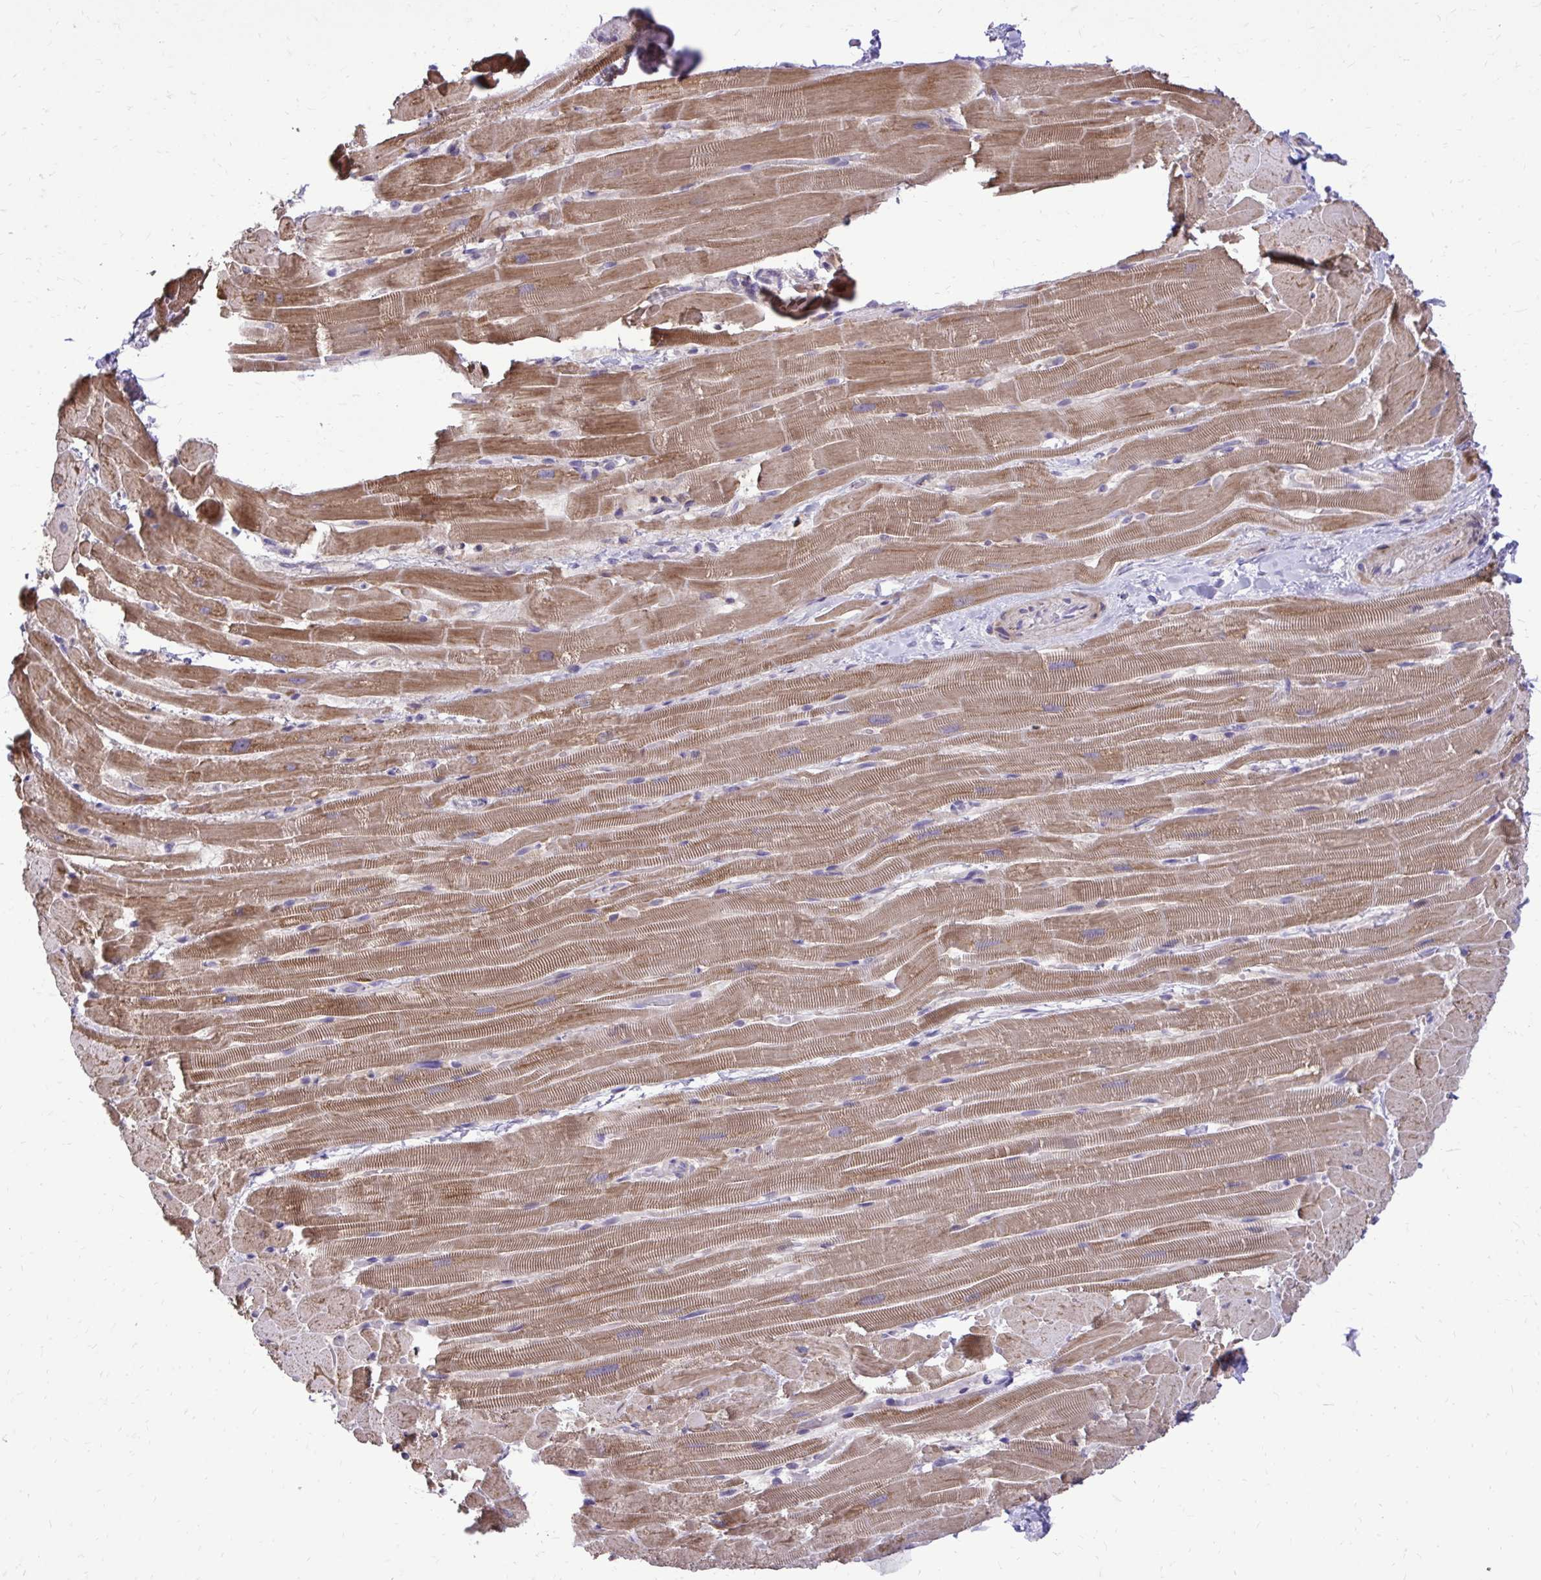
{"staining": {"intensity": "moderate", "quantity": ">75%", "location": "cytoplasmic/membranous"}, "tissue": "heart muscle", "cell_type": "Cardiomyocytes", "image_type": "normal", "snomed": [{"axis": "morphology", "description": "Normal tissue, NOS"}, {"axis": "topography", "description": "Heart"}], "caption": "An IHC micrograph of normal tissue is shown. Protein staining in brown highlights moderate cytoplasmic/membranous positivity in heart muscle within cardiomyocytes. Using DAB (brown) and hematoxylin (blue) stains, captured at high magnification using brightfield microscopy.", "gene": "ABCC3", "patient": {"sex": "male", "age": 37}}